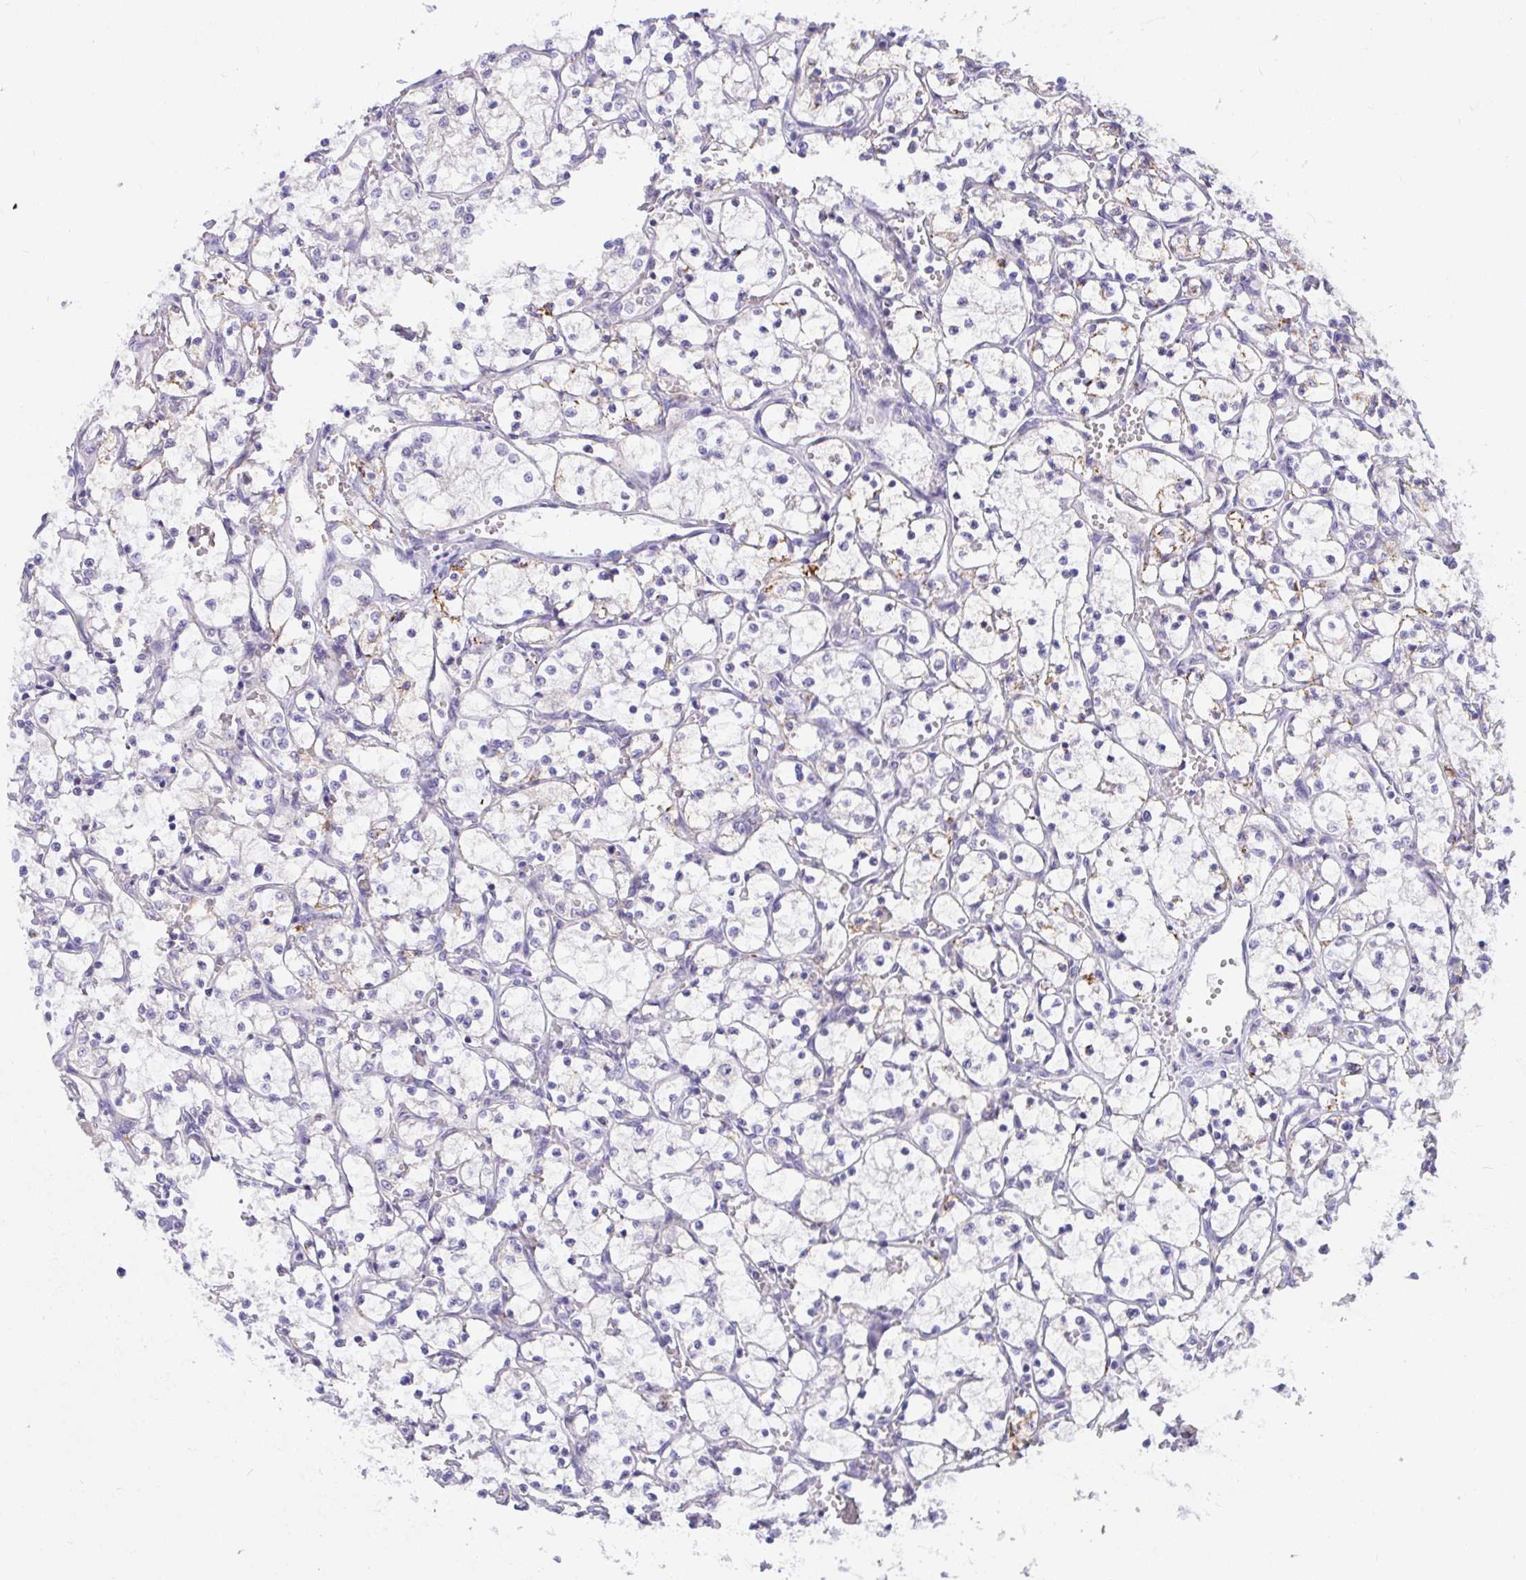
{"staining": {"intensity": "negative", "quantity": "none", "location": "none"}, "tissue": "renal cancer", "cell_type": "Tumor cells", "image_type": "cancer", "snomed": [{"axis": "morphology", "description": "Adenocarcinoma, NOS"}, {"axis": "topography", "description": "Kidney"}], "caption": "This is a histopathology image of immunohistochemistry staining of renal adenocarcinoma, which shows no staining in tumor cells.", "gene": "SEMA6B", "patient": {"sex": "female", "age": 69}}